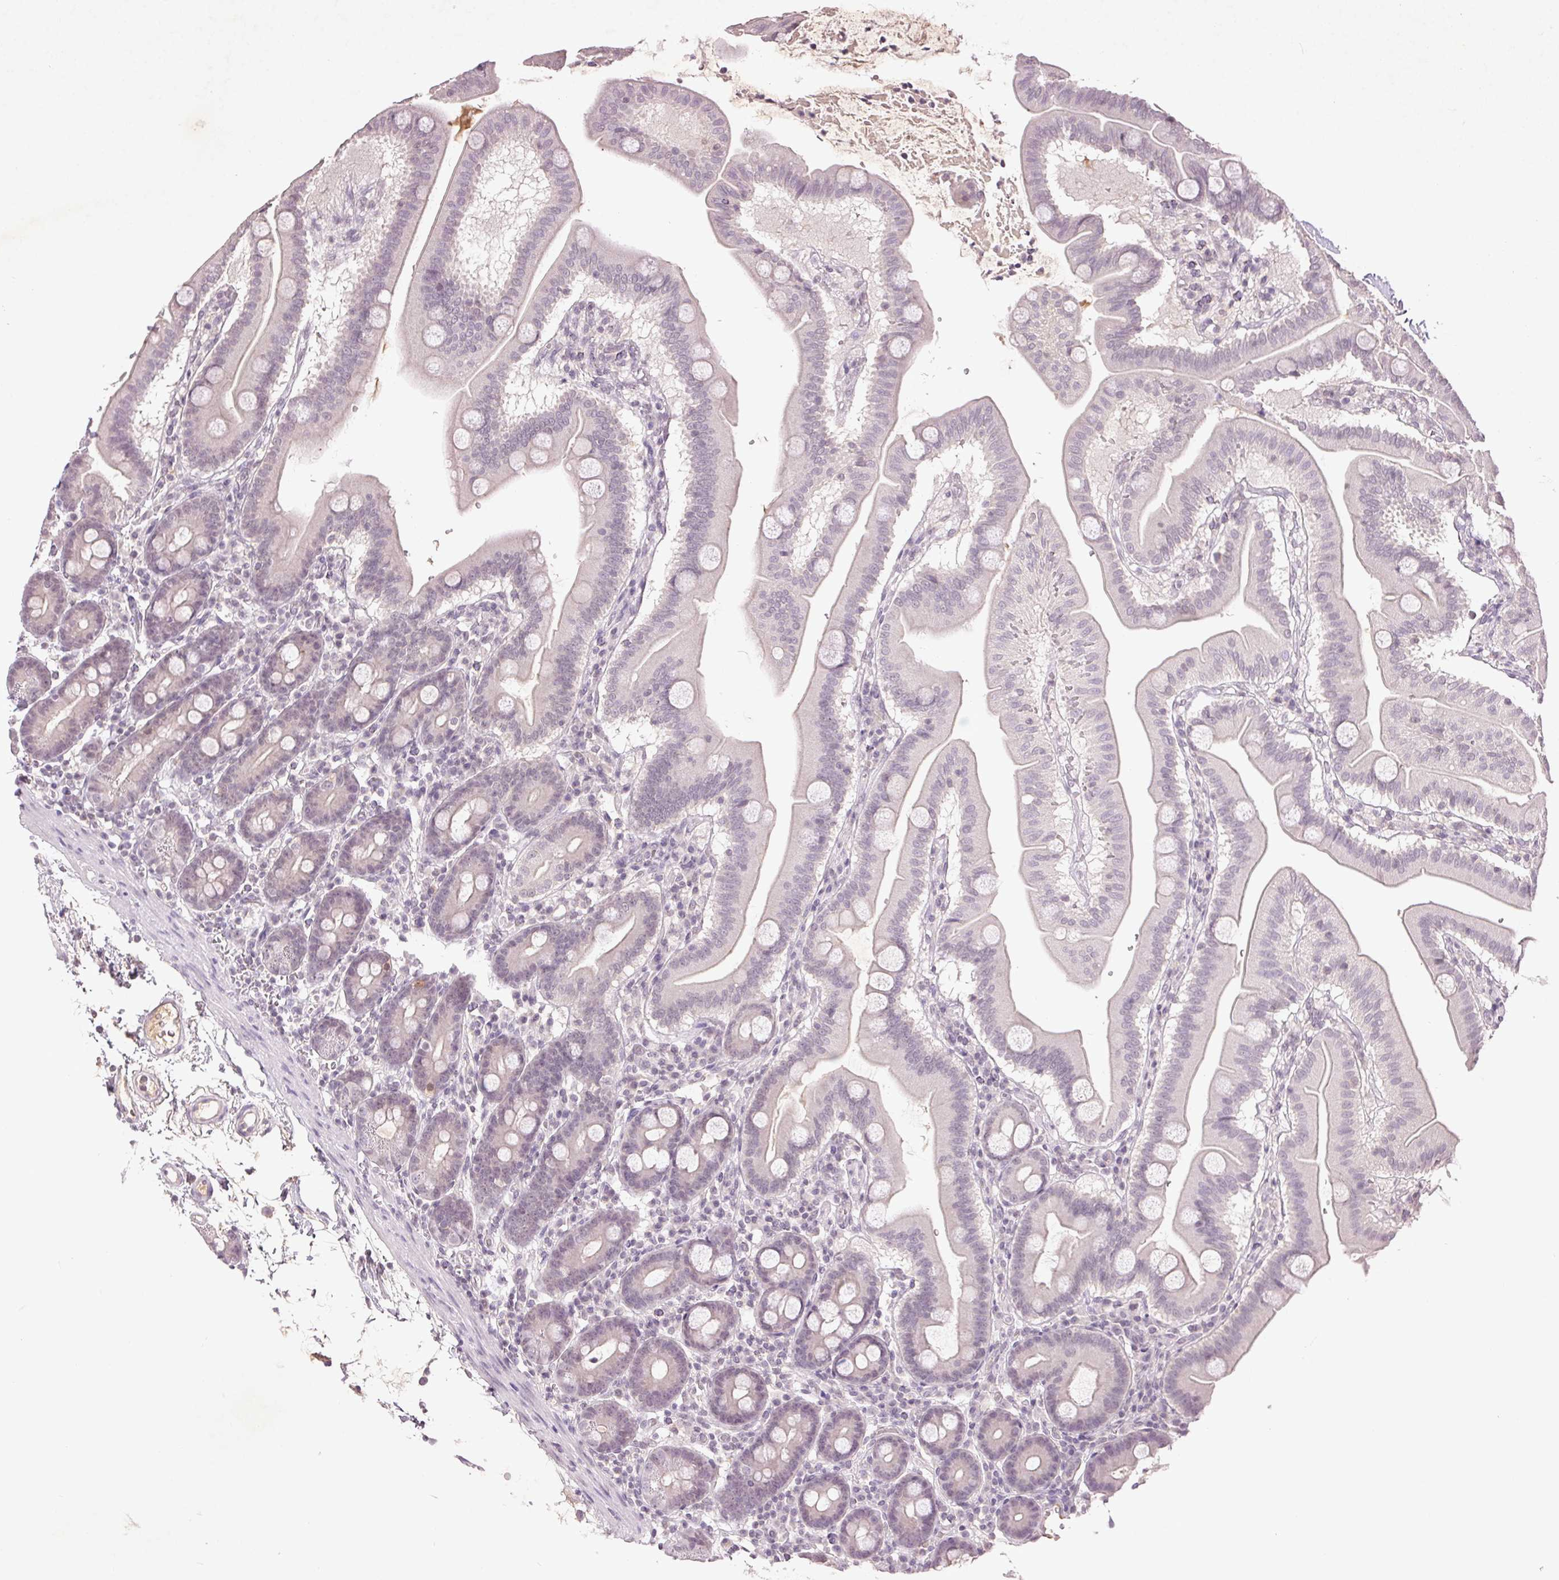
{"staining": {"intensity": "negative", "quantity": "none", "location": "none"}, "tissue": "duodenum", "cell_type": "Glandular cells", "image_type": "normal", "snomed": [{"axis": "morphology", "description": "Normal tissue, NOS"}, {"axis": "topography", "description": "Pancreas"}, {"axis": "topography", "description": "Duodenum"}], "caption": "Protein analysis of normal duodenum reveals no significant staining in glandular cells.", "gene": "FAM168B", "patient": {"sex": "male", "age": 59}}